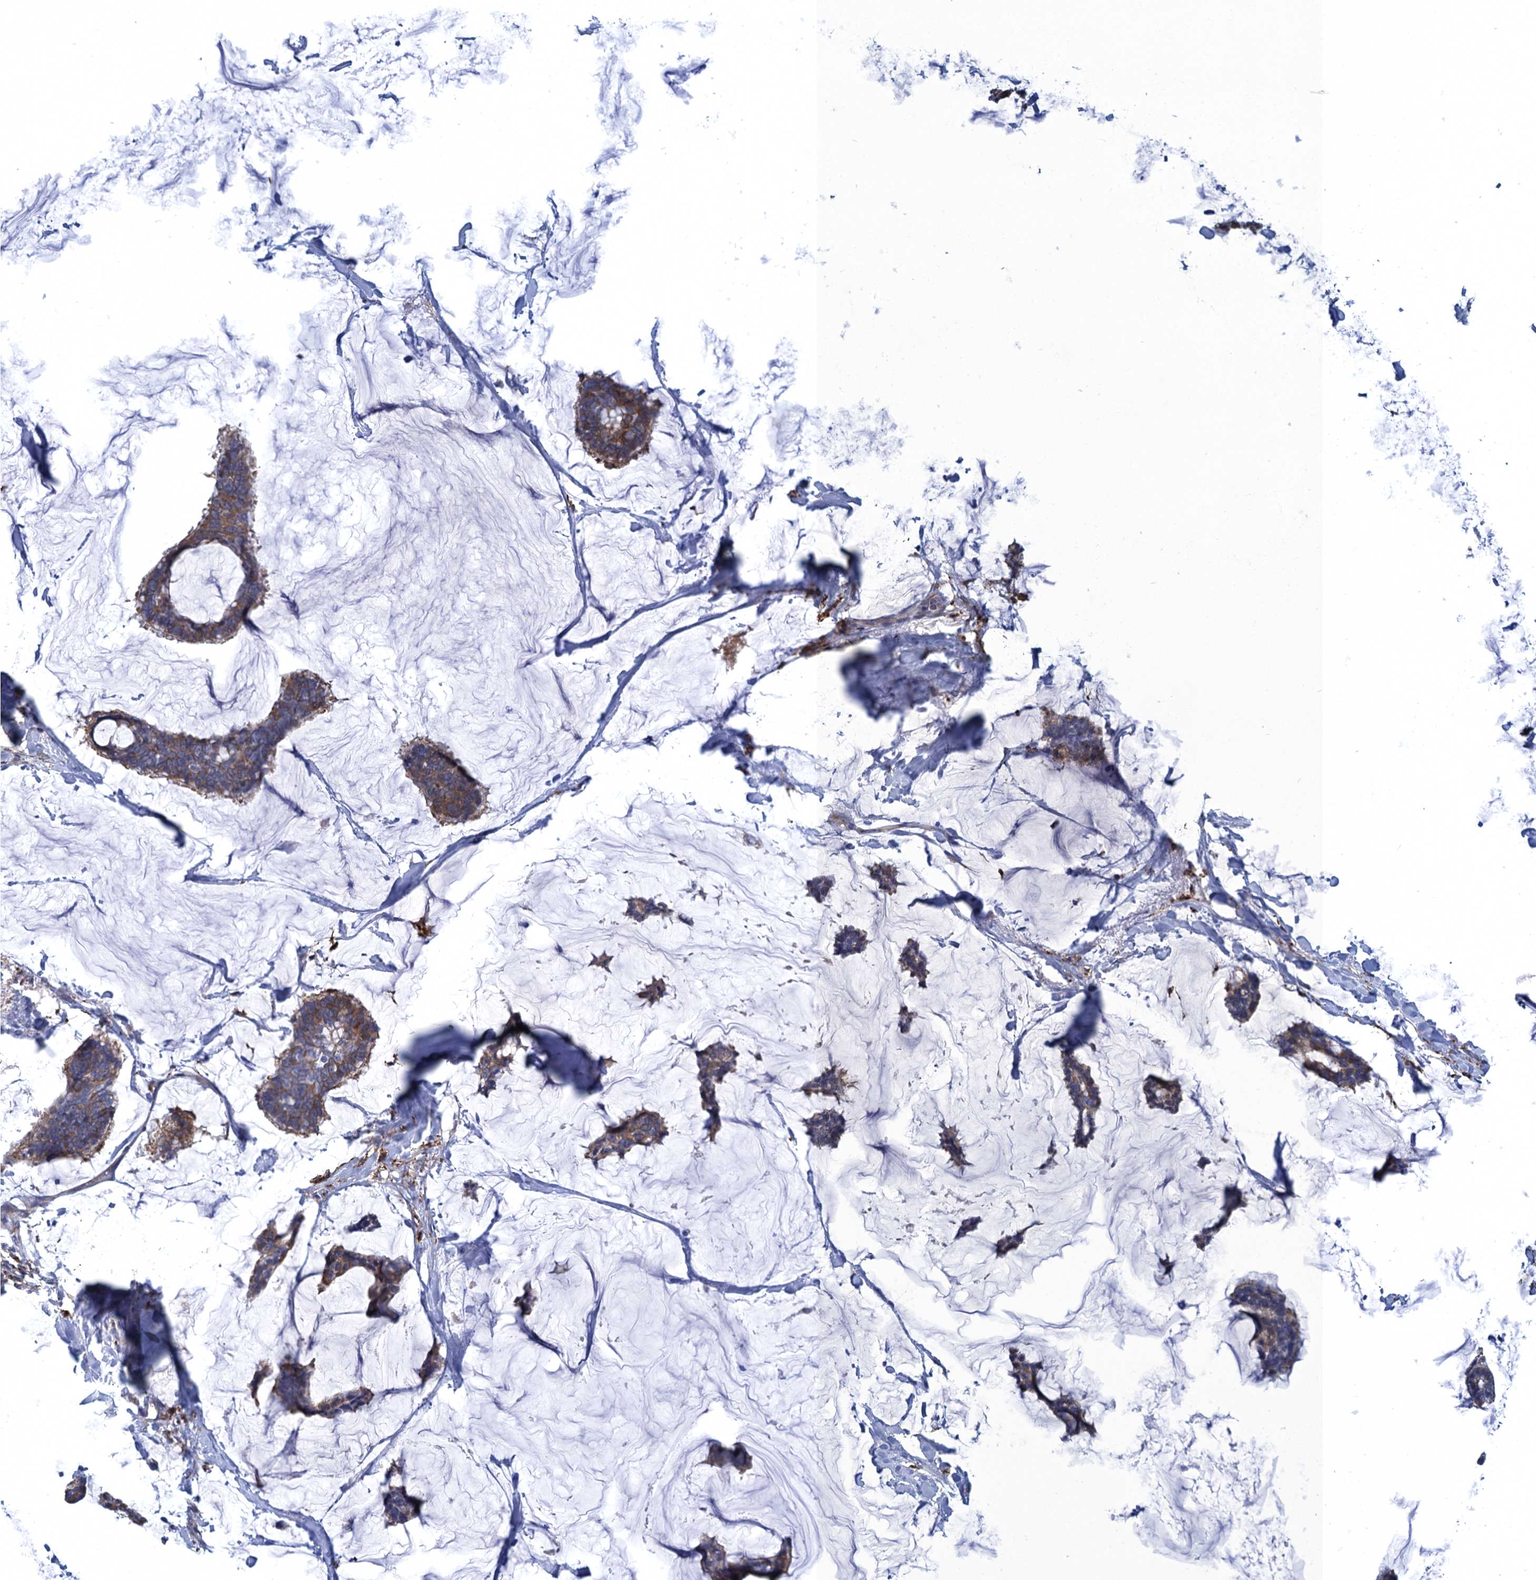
{"staining": {"intensity": "moderate", "quantity": ">75%", "location": "cytoplasmic/membranous"}, "tissue": "breast cancer", "cell_type": "Tumor cells", "image_type": "cancer", "snomed": [{"axis": "morphology", "description": "Duct carcinoma"}, {"axis": "topography", "description": "Breast"}], "caption": "Human breast cancer stained with a protein marker demonstrates moderate staining in tumor cells.", "gene": "DNHD1", "patient": {"sex": "female", "age": 93}}